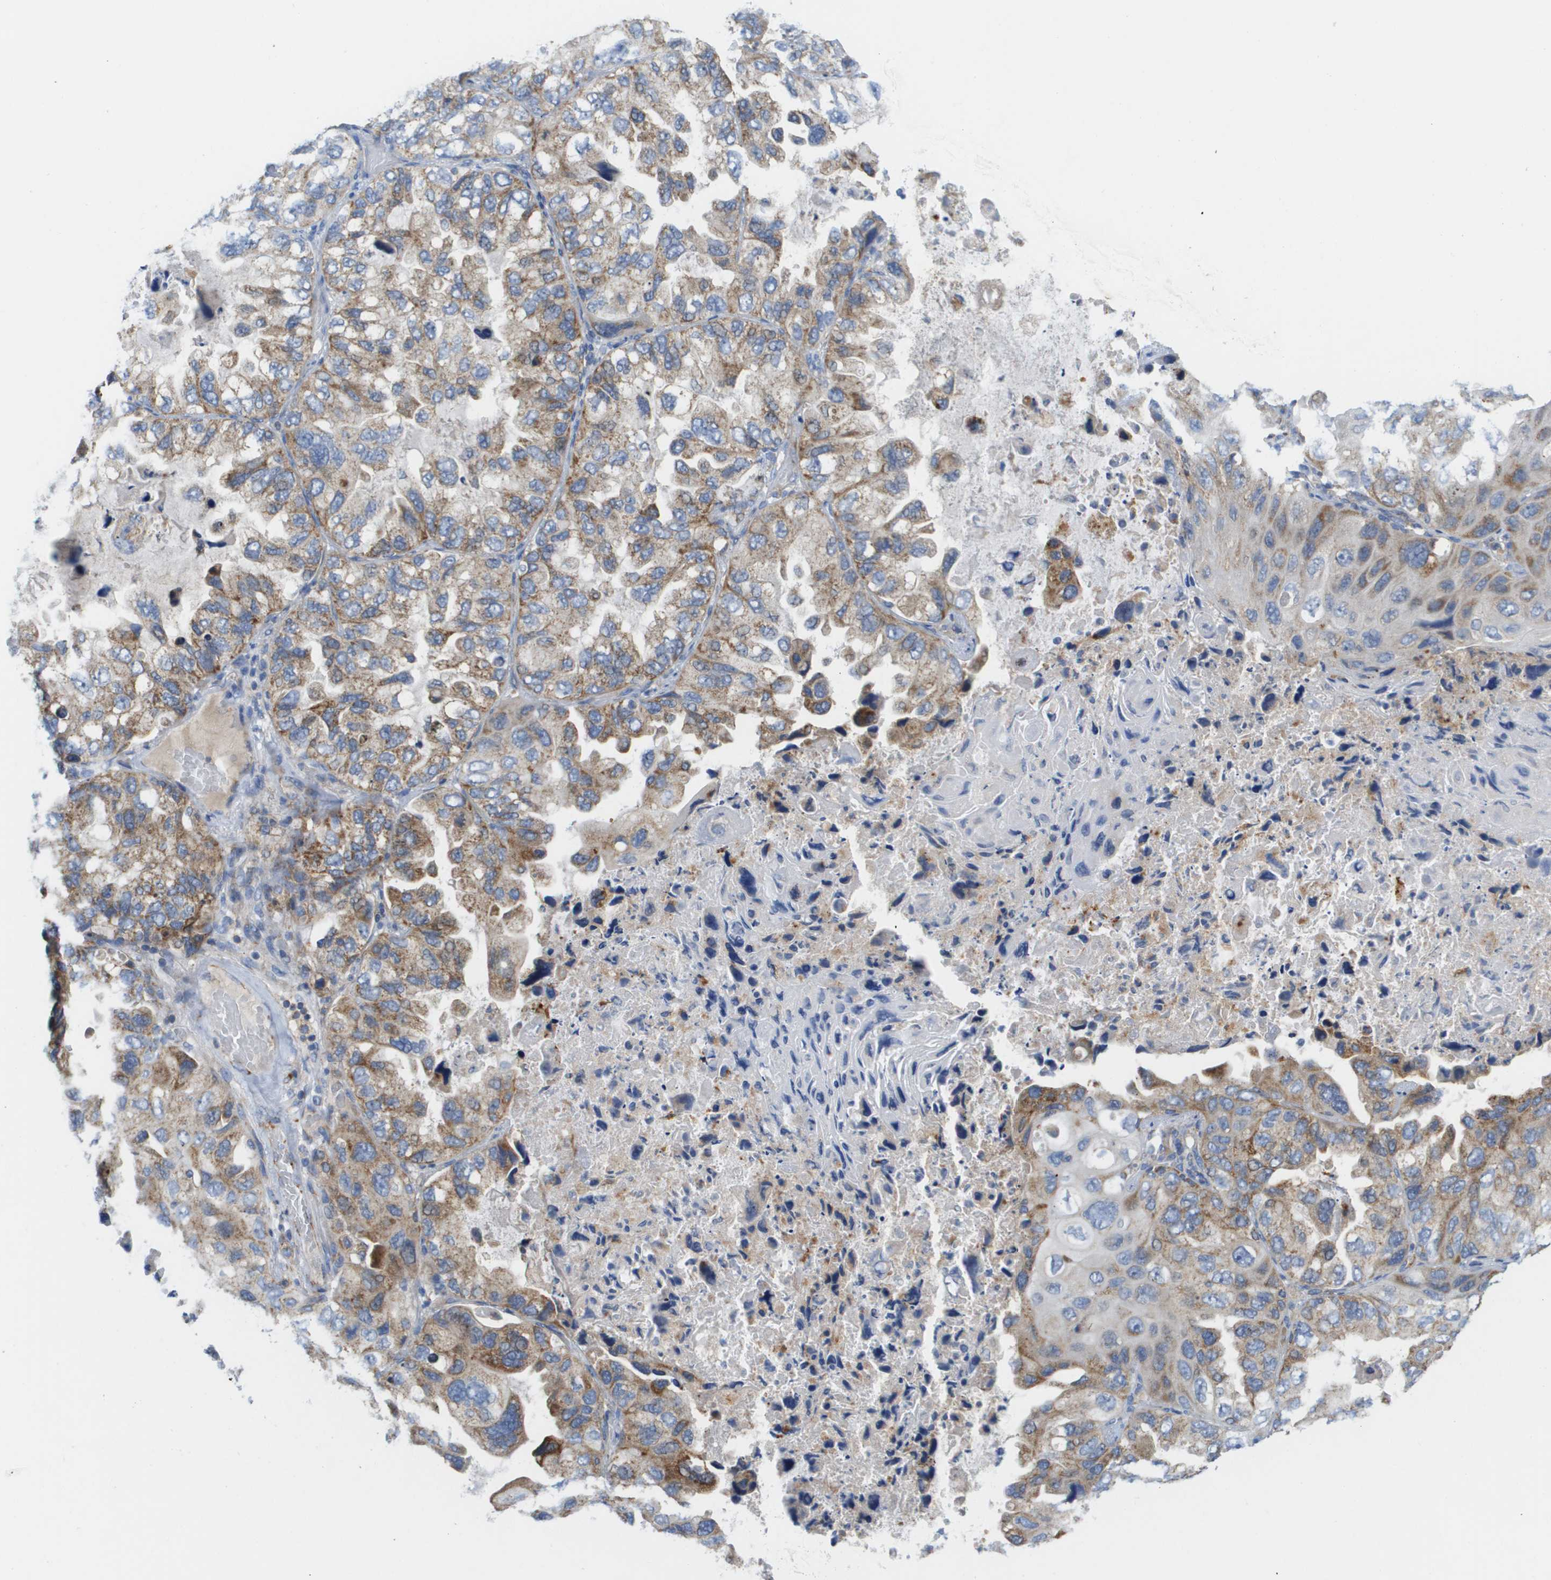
{"staining": {"intensity": "moderate", "quantity": "25%-75%", "location": "cytoplasmic/membranous"}, "tissue": "lung cancer", "cell_type": "Tumor cells", "image_type": "cancer", "snomed": [{"axis": "morphology", "description": "Squamous cell carcinoma, NOS"}, {"axis": "topography", "description": "Lung"}], "caption": "Protein staining shows moderate cytoplasmic/membranous positivity in approximately 25%-75% of tumor cells in lung cancer (squamous cell carcinoma).", "gene": "FIS1", "patient": {"sex": "female", "age": 73}}